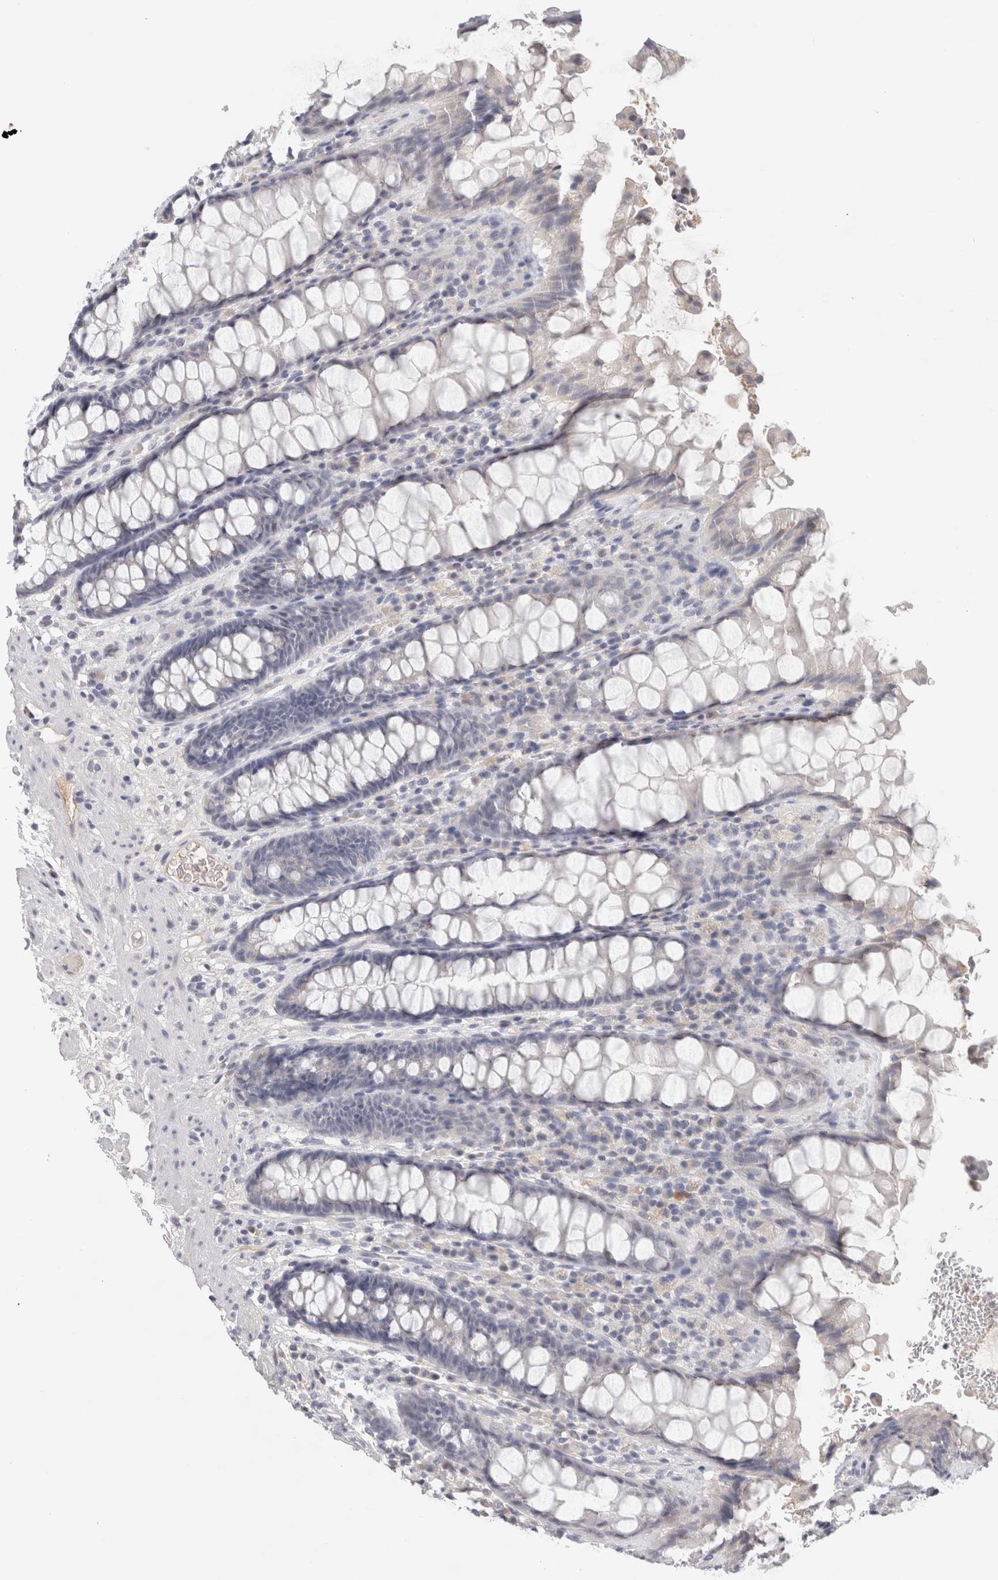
{"staining": {"intensity": "negative", "quantity": "none", "location": "none"}, "tissue": "rectum", "cell_type": "Glandular cells", "image_type": "normal", "snomed": [{"axis": "morphology", "description": "Normal tissue, NOS"}, {"axis": "topography", "description": "Rectum"}], "caption": "High power microscopy micrograph of an immunohistochemistry (IHC) photomicrograph of unremarkable rectum, revealing no significant positivity in glandular cells. (Immunohistochemistry (ihc), brightfield microscopy, high magnification).", "gene": "STK31", "patient": {"sex": "male", "age": 64}}